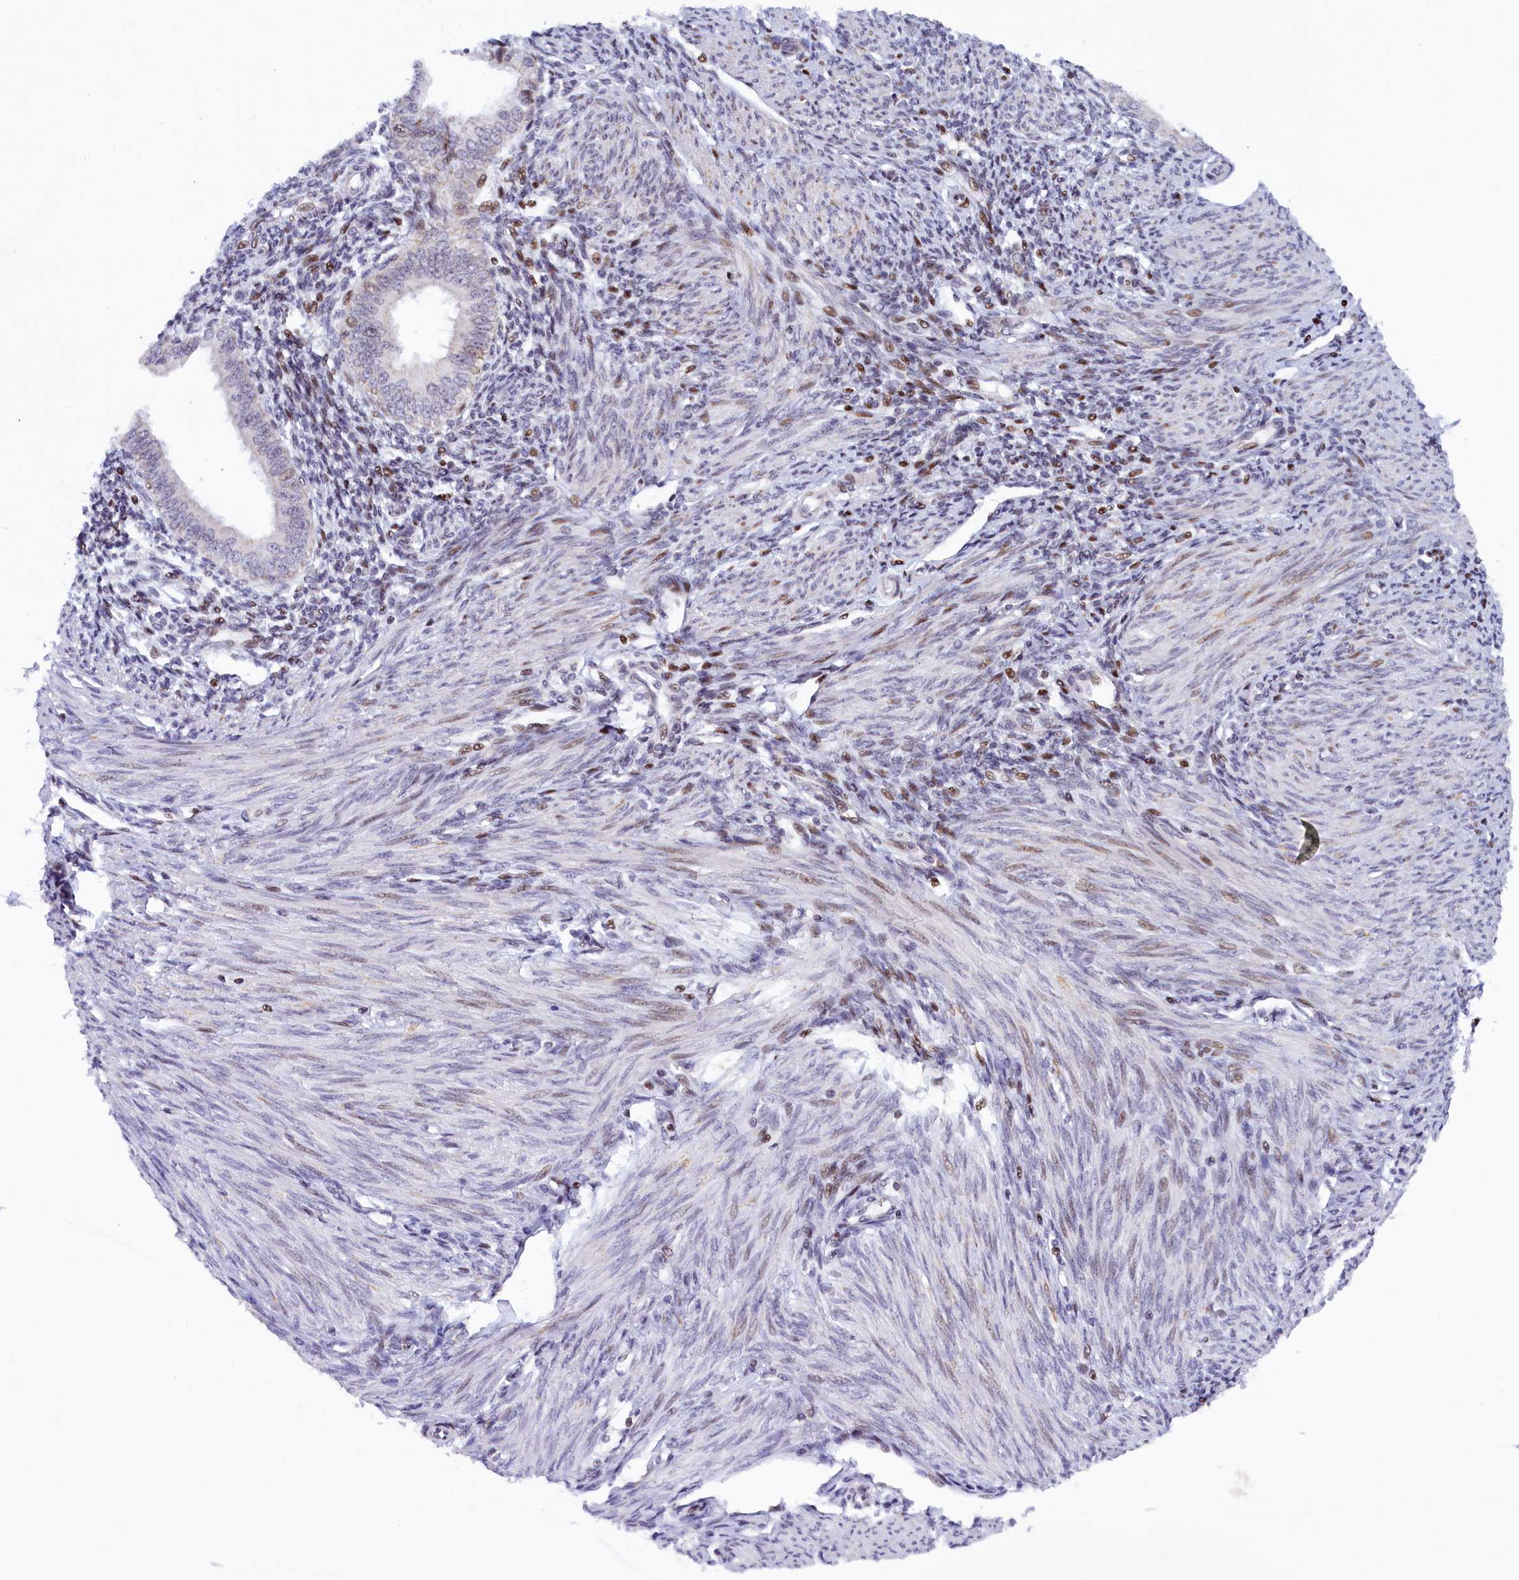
{"staining": {"intensity": "moderate", "quantity": "25%-75%", "location": "nuclear"}, "tissue": "endometrium", "cell_type": "Cells in endometrial stroma", "image_type": "normal", "snomed": [{"axis": "morphology", "description": "Normal tissue, NOS"}, {"axis": "topography", "description": "Uterus"}, {"axis": "topography", "description": "Endometrium"}], "caption": "The immunohistochemical stain labels moderate nuclear positivity in cells in endometrial stroma of unremarkable endometrium. (Brightfield microscopy of DAB IHC at high magnification).", "gene": "TIMM29", "patient": {"sex": "female", "age": 48}}